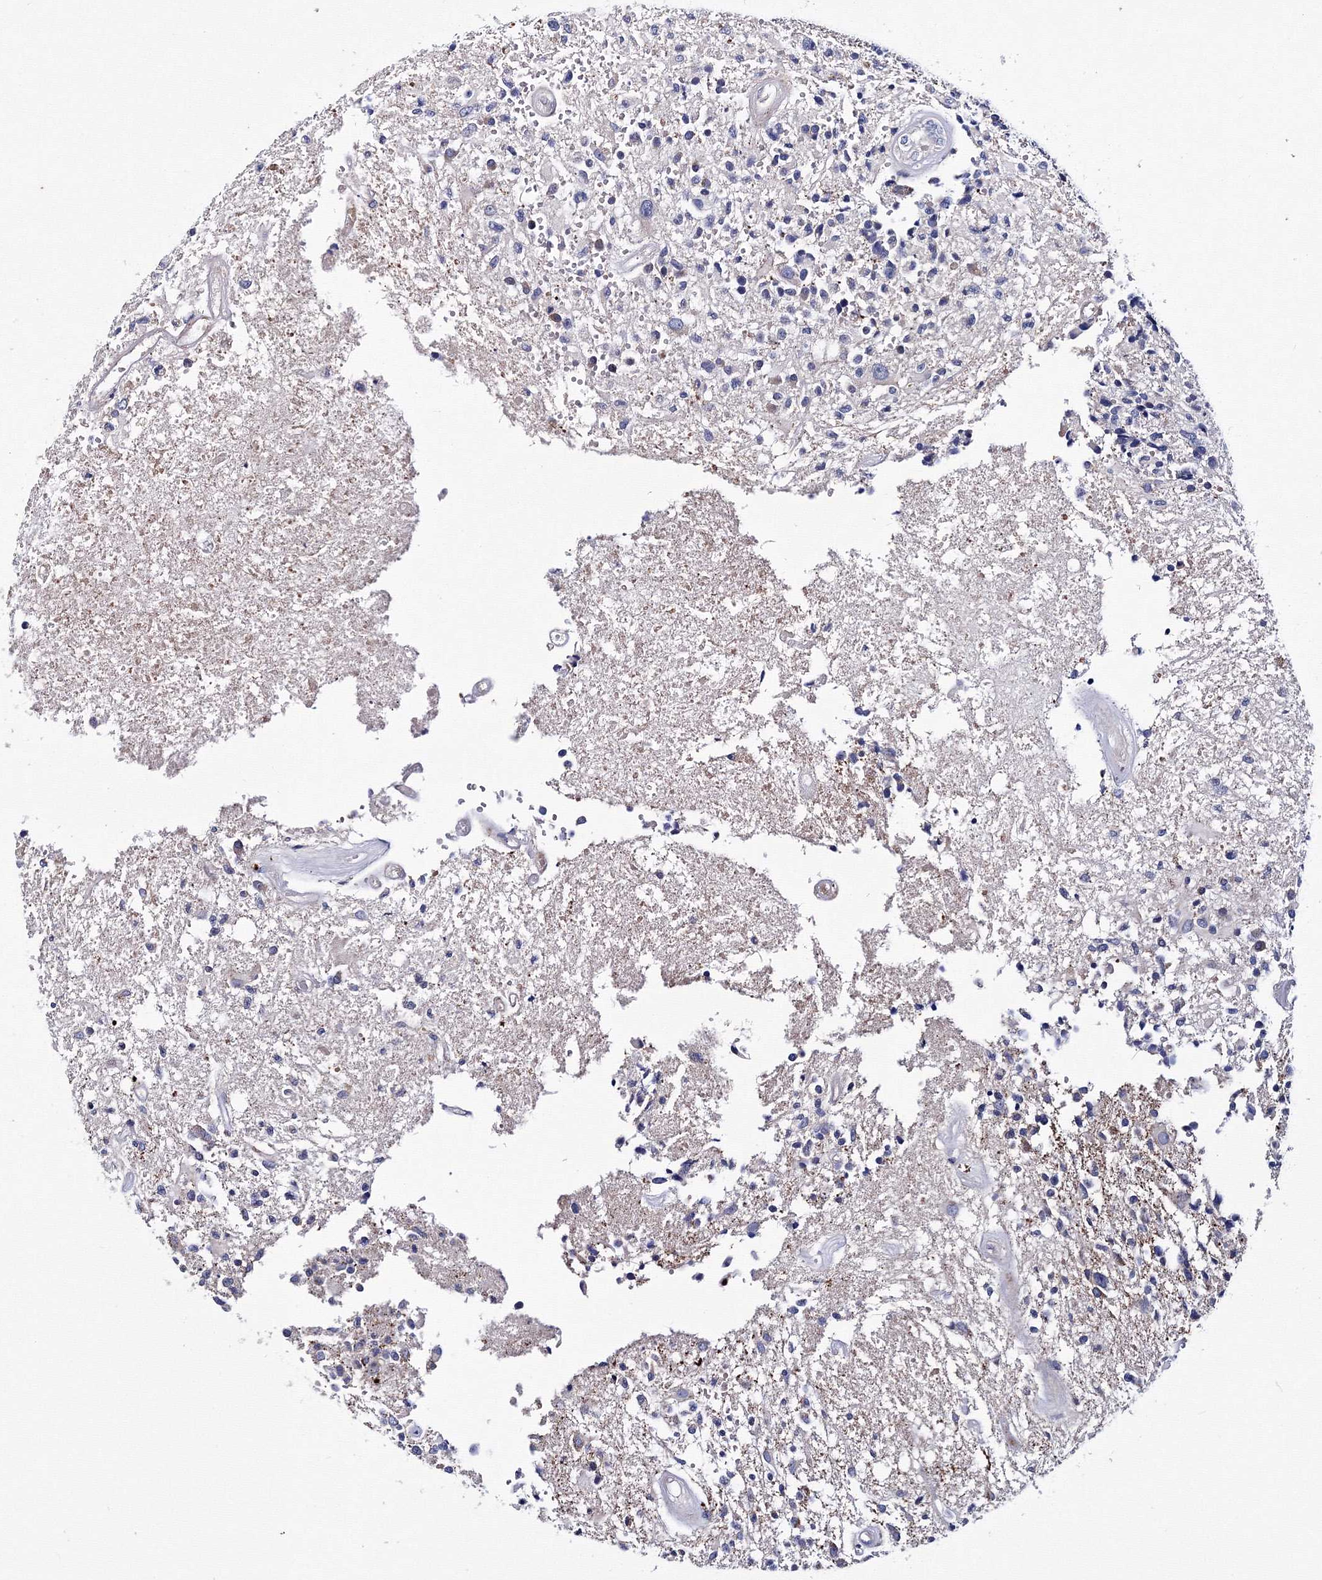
{"staining": {"intensity": "negative", "quantity": "none", "location": "none"}, "tissue": "glioma", "cell_type": "Tumor cells", "image_type": "cancer", "snomed": [{"axis": "morphology", "description": "Glioma, malignant, High grade"}, {"axis": "morphology", "description": "Glioblastoma, NOS"}, {"axis": "topography", "description": "Brain"}], "caption": "This is a histopathology image of immunohistochemistry staining of glioma, which shows no positivity in tumor cells.", "gene": "TRPM2", "patient": {"sex": "male", "age": 60}}